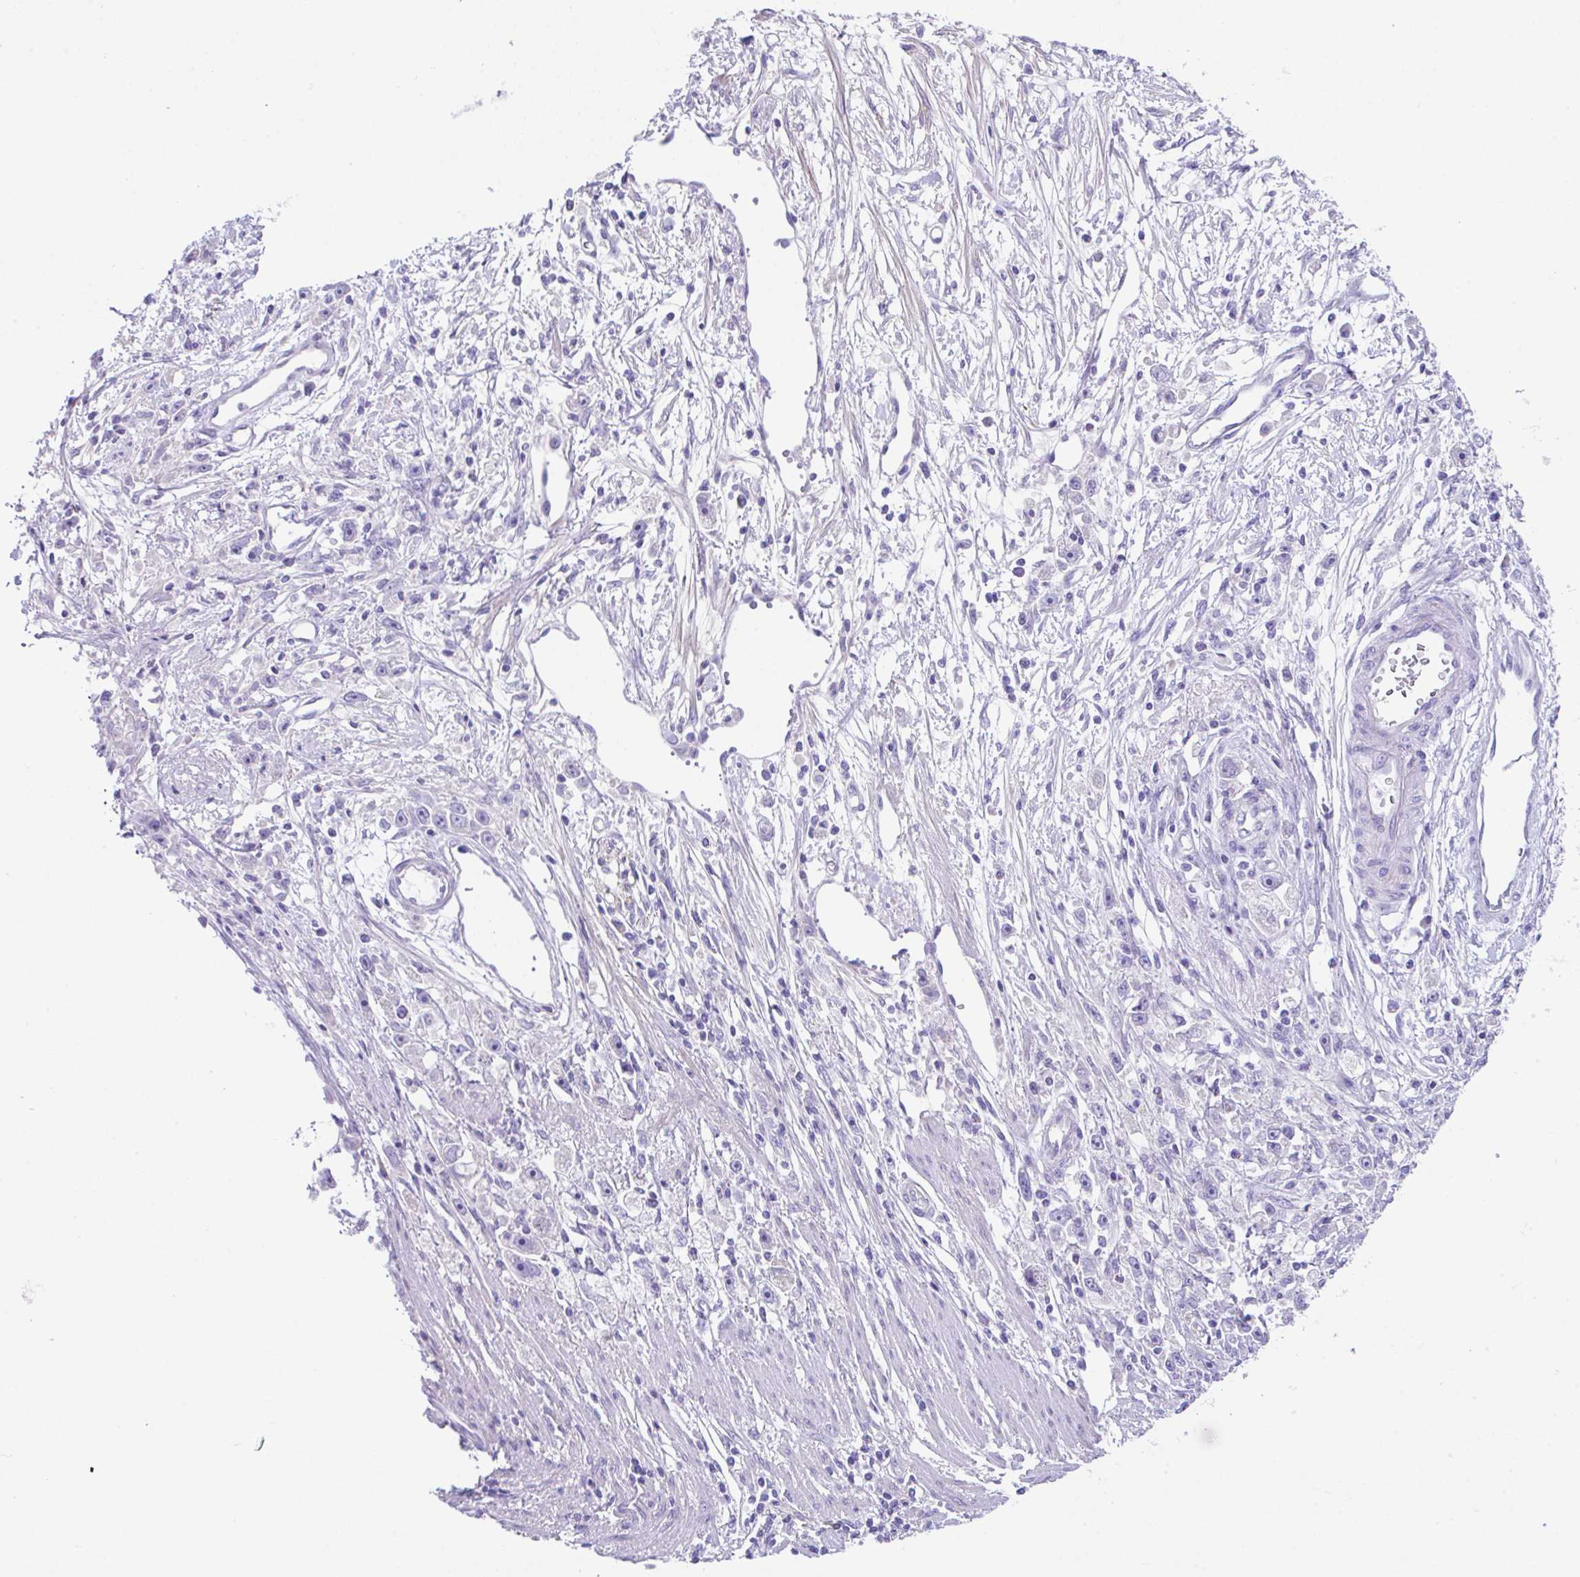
{"staining": {"intensity": "negative", "quantity": "none", "location": "none"}, "tissue": "stomach cancer", "cell_type": "Tumor cells", "image_type": "cancer", "snomed": [{"axis": "morphology", "description": "Adenocarcinoma, NOS"}, {"axis": "topography", "description": "Stomach"}], "caption": "The micrograph reveals no staining of tumor cells in stomach cancer. (DAB (3,3'-diaminobenzidine) immunohistochemistry, high magnification).", "gene": "SLC16A6", "patient": {"sex": "female", "age": 59}}